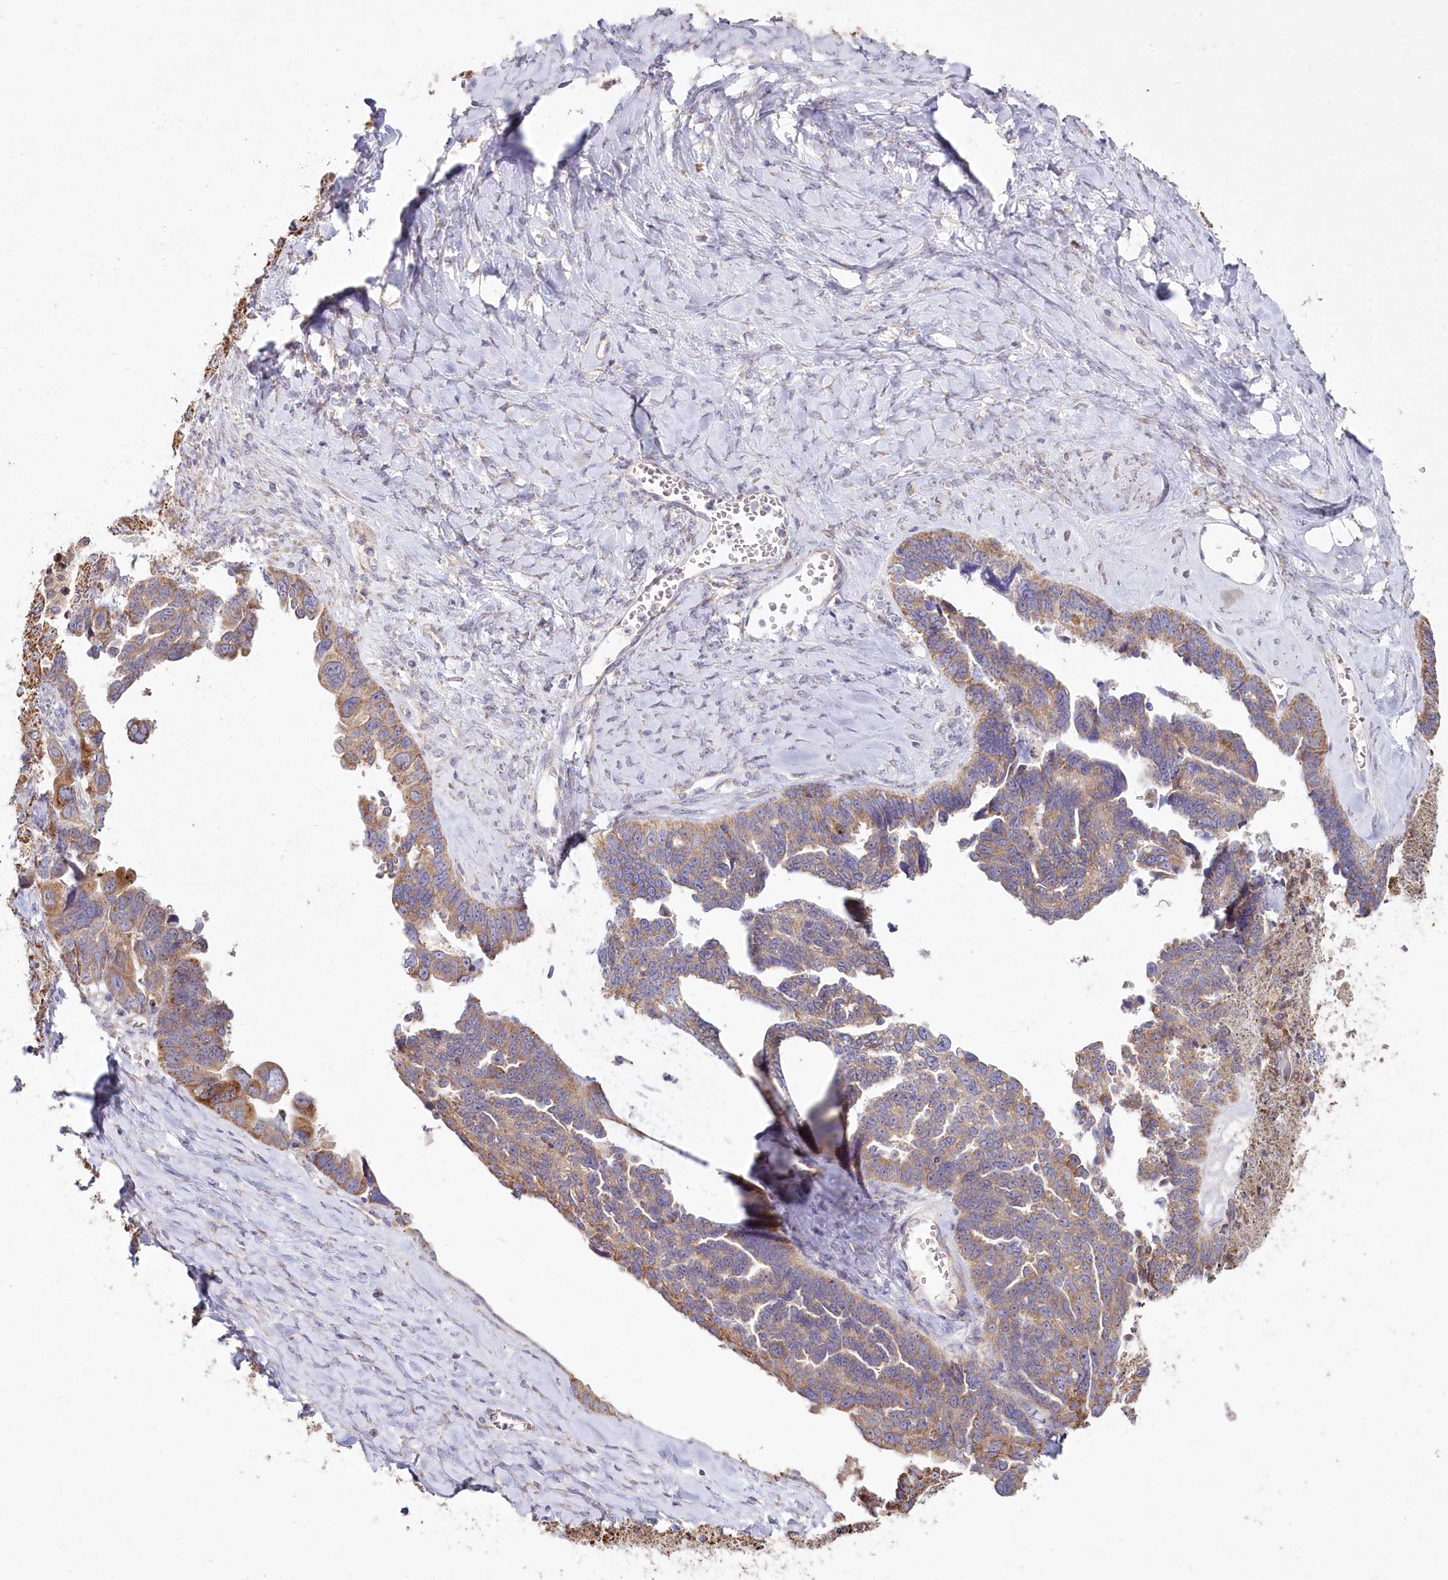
{"staining": {"intensity": "moderate", "quantity": ">75%", "location": "cytoplasmic/membranous"}, "tissue": "ovarian cancer", "cell_type": "Tumor cells", "image_type": "cancer", "snomed": [{"axis": "morphology", "description": "Cystadenocarcinoma, serous, NOS"}, {"axis": "topography", "description": "Ovary"}], "caption": "Moderate cytoplasmic/membranous expression is seen in about >75% of tumor cells in ovarian serous cystadenocarcinoma.", "gene": "ACOX2", "patient": {"sex": "female", "age": 79}}